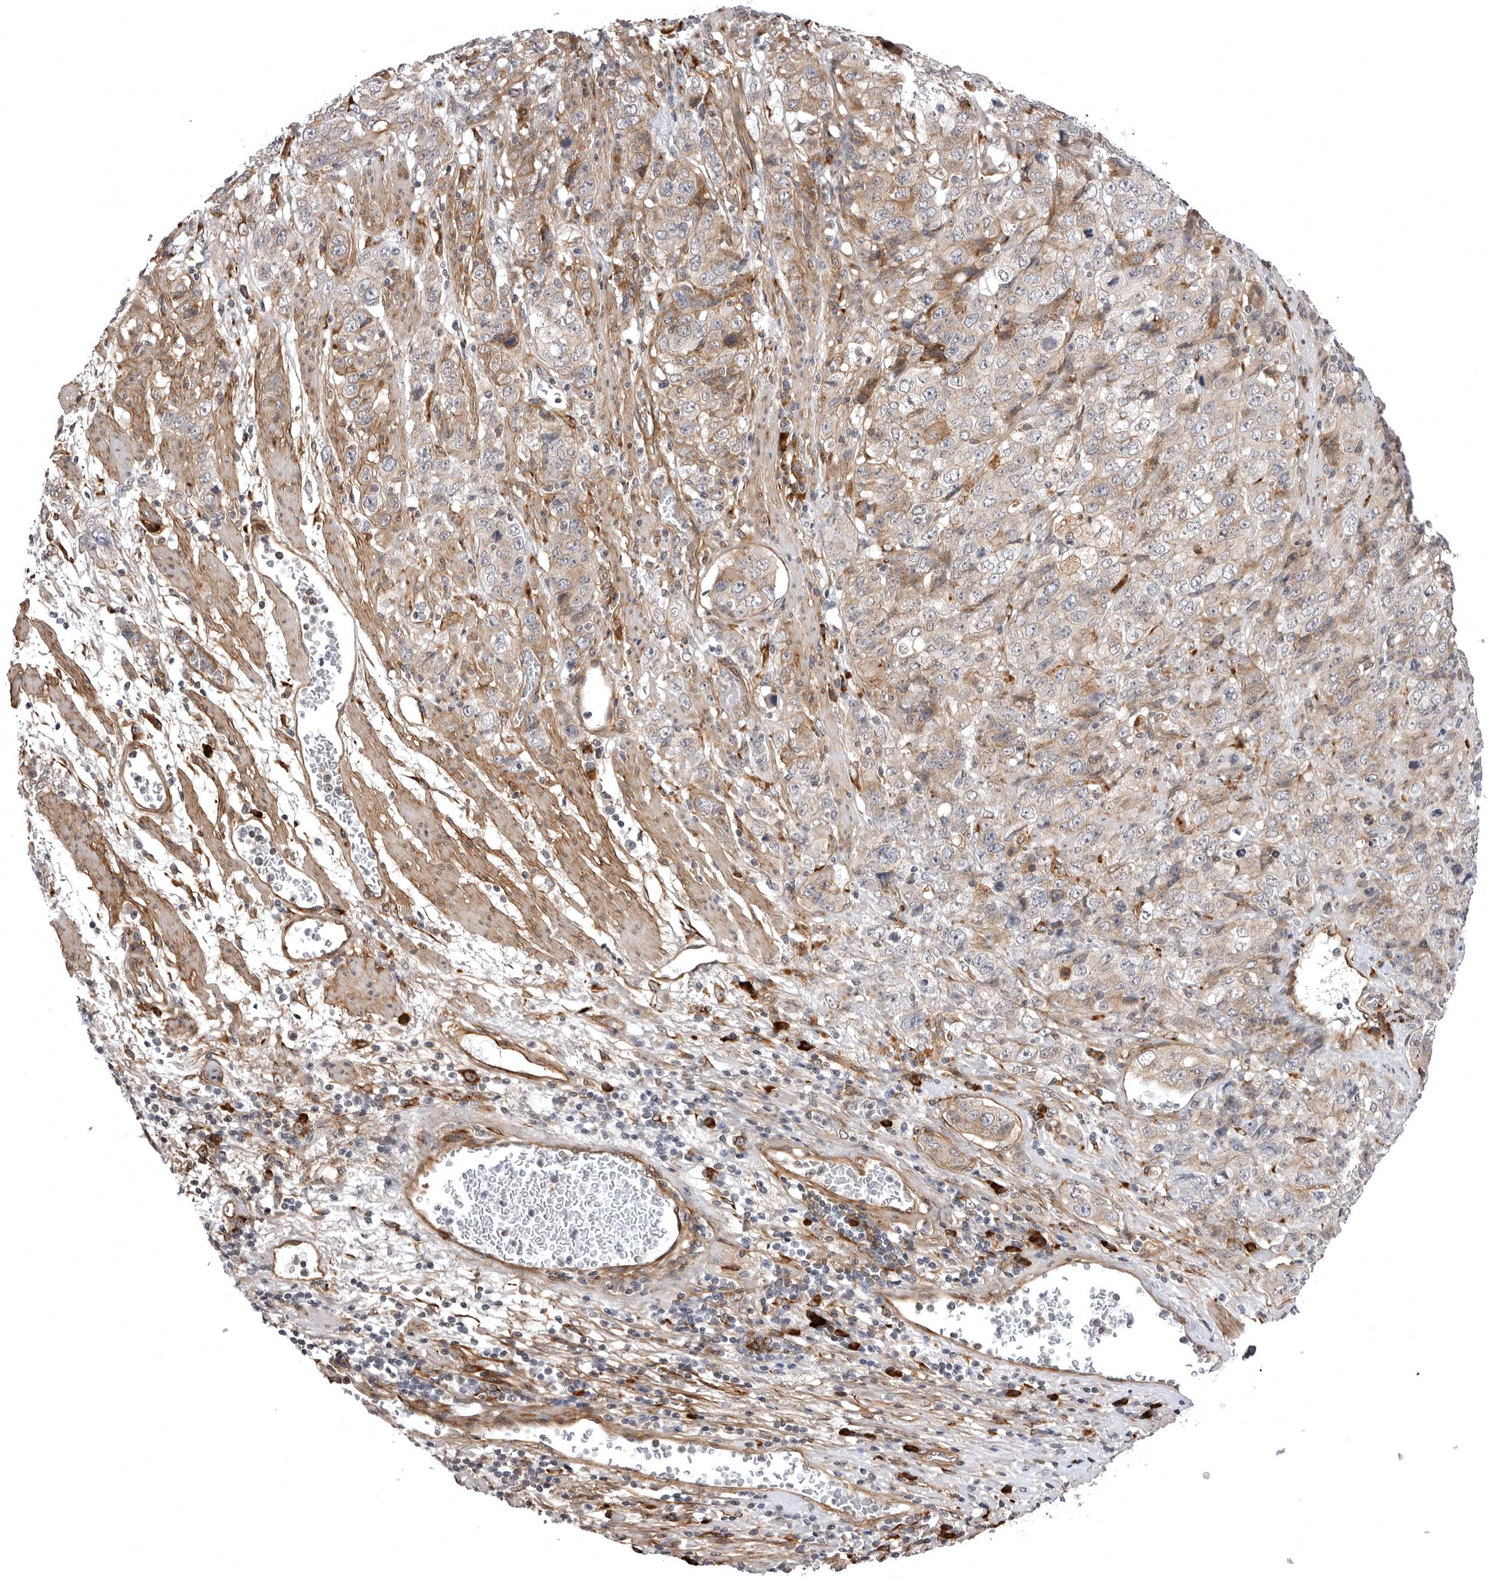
{"staining": {"intensity": "weak", "quantity": "25%-75%", "location": "cytoplasmic/membranous"}, "tissue": "stomach cancer", "cell_type": "Tumor cells", "image_type": "cancer", "snomed": [{"axis": "morphology", "description": "Adenocarcinoma, NOS"}, {"axis": "topography", "description": "Stomach"}], "caption": "This is a photomicrograph of immunohistochemistry (IHC) staining of stomach adenocarcinoma, which shows weak staining in the cytoplasmic/membranous of tumor cells.", "gene": "ARL5A", "patient": {"sex": "male", "age": 48}}